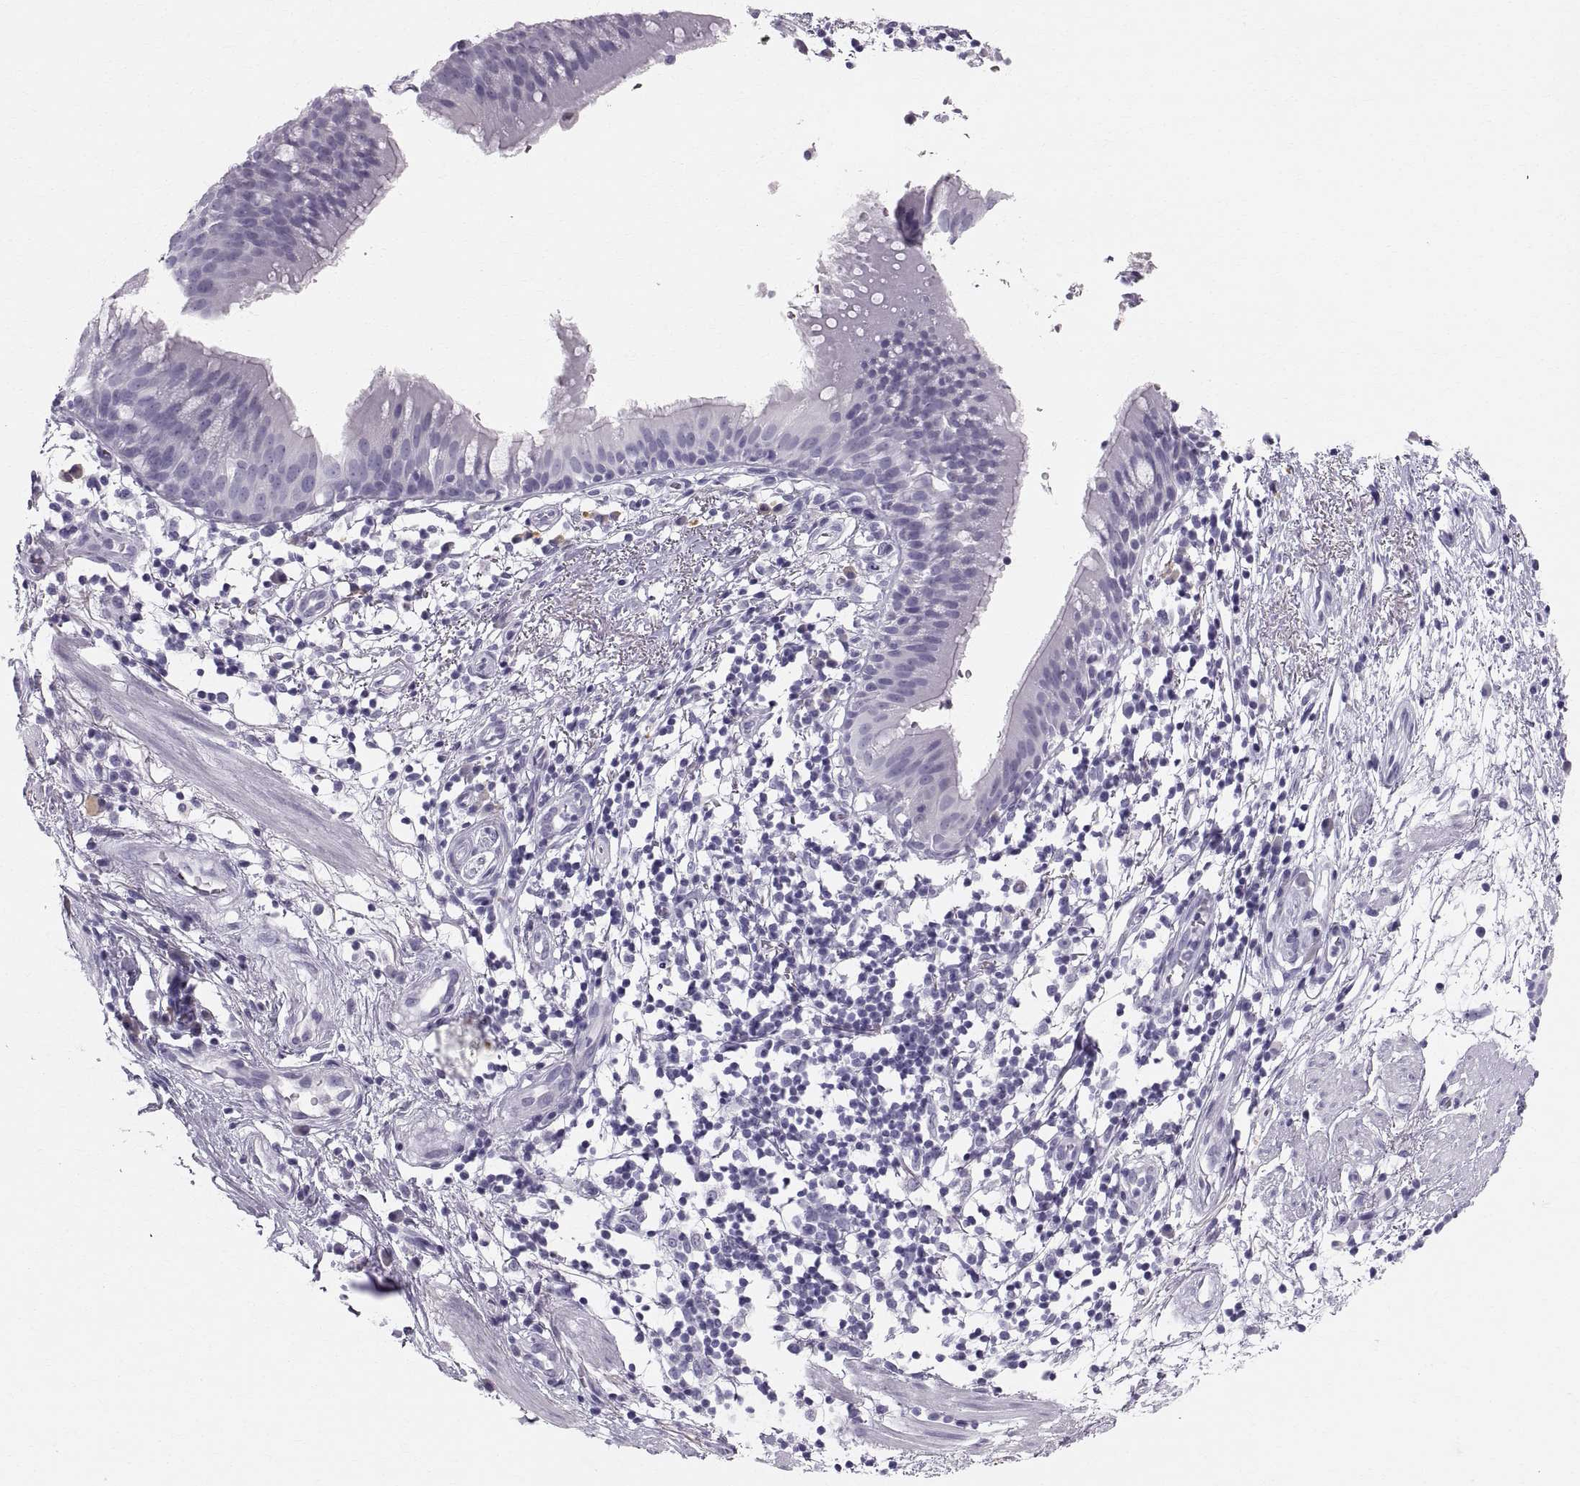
{"staining": {"intensity": "negative", "quantity": "none", "location": "none"}, "tissue": "bronchus", "cell_type": "Respiratory epithelial cells", "image_type": "normal", "snomed": [{"axis": "morphology", "description": "Normal tissue, NOS"}, {"axis": "topography", "description": "Cartilage tissue"}, {"axis": "topography", "description": "Bronchus"}], "caption": "There is no significant staining in respiratory epithelial cells of bronchus.", "gene": "SLC22A6", "patient": {"sex": "male", "age": 58}}